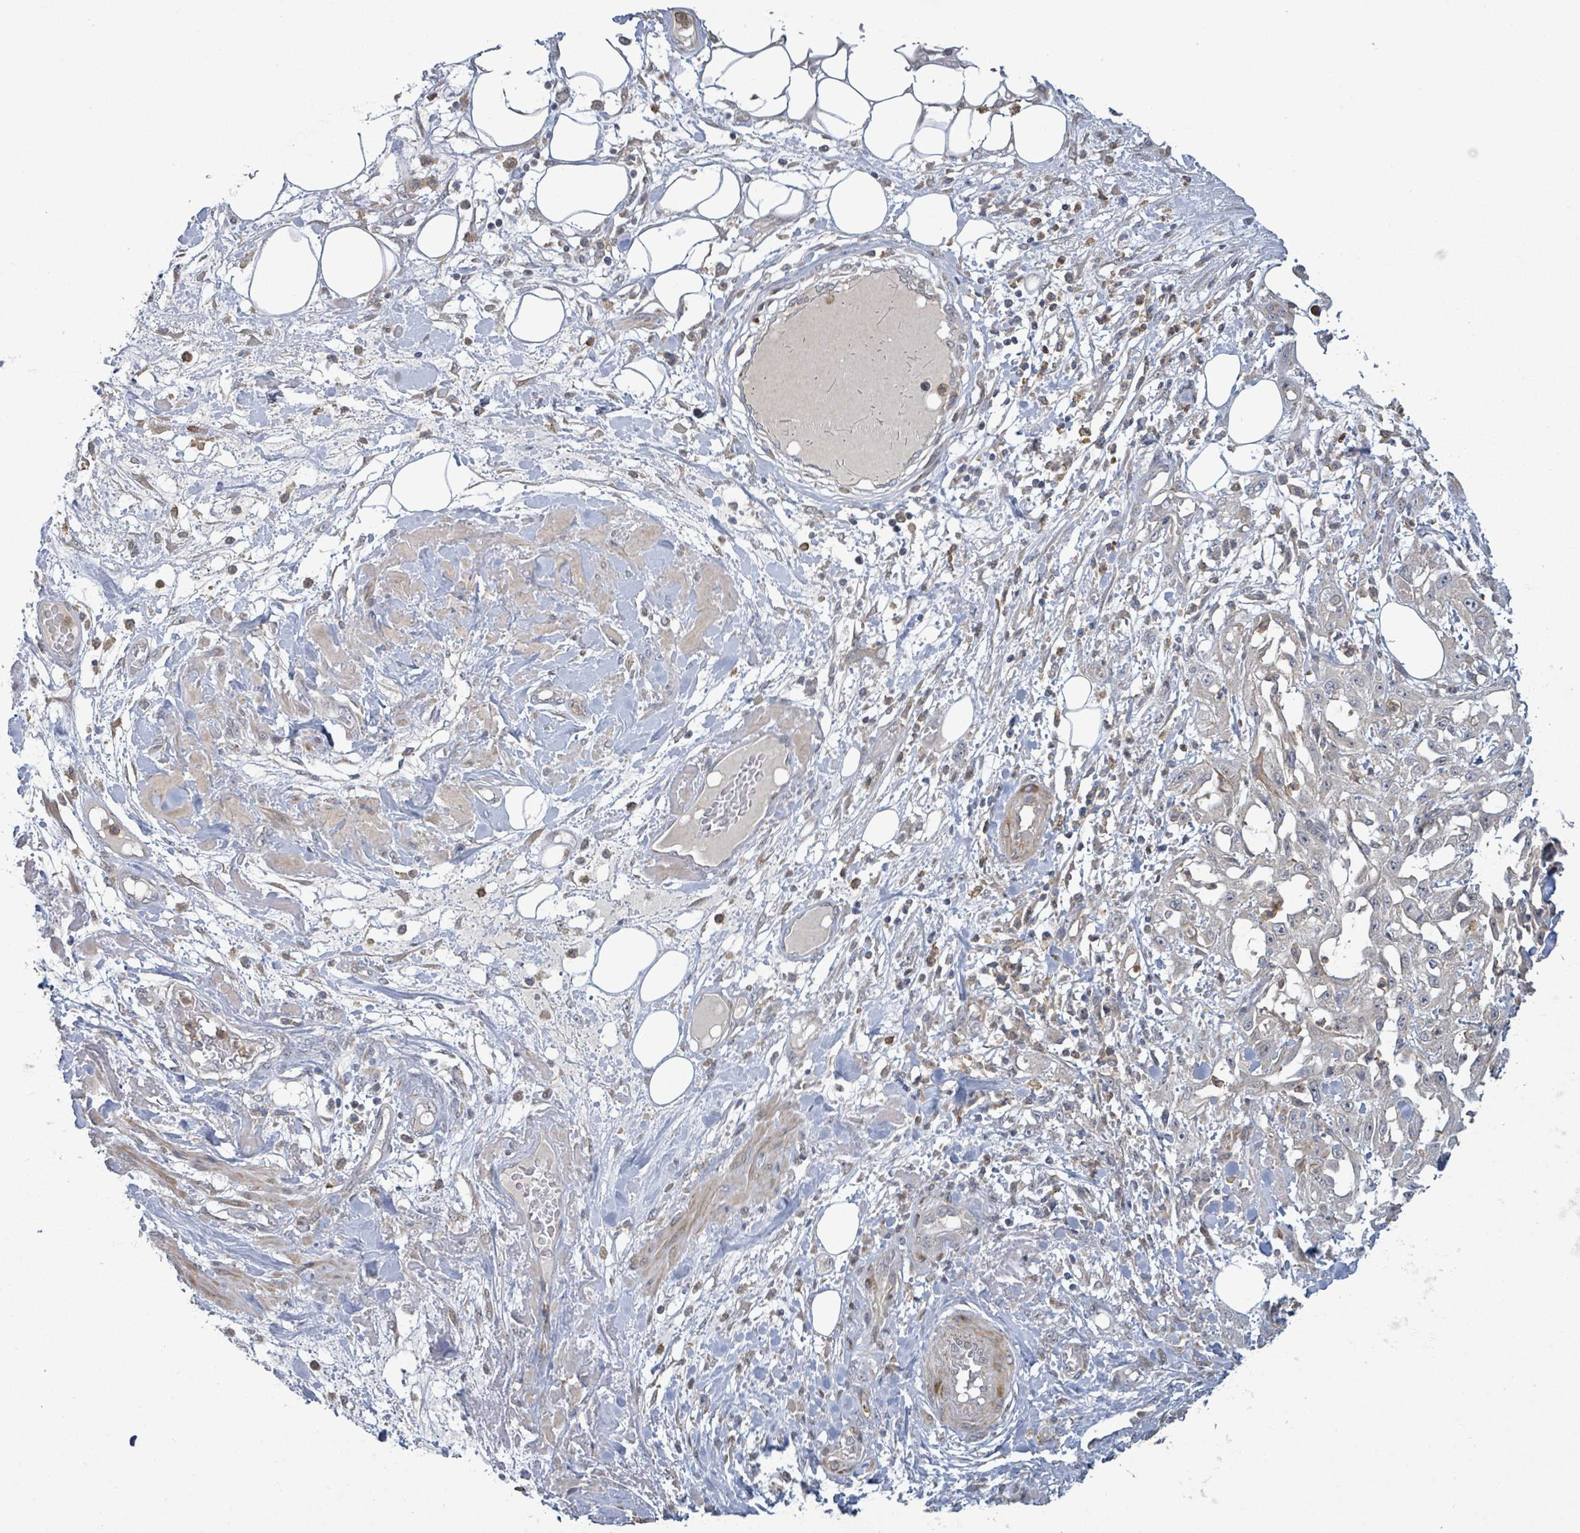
{"staining": {"intensity": "negative", "quantity": "none", "location": "none"}, "tissue": "skin cancer", "cell_type": "Tumor cells", "image_type": "cancer", "snomed": [{"axis": "morphology", "description": "Squamous cell carcinoma, NOS"}, {"axis": "morphology", "description": "Squamous cell carcinoma, metastatic, NOS"}, {"axis": "topography", "description": "Skin"}, {"axis": "topography", "description": "Lymph node"}], "caption": "Immunohistochemistry (IHC) of human skin metastatic squamous cell carcinoma shows no staining in tumor cells.", "gene": "SLIT3", "patient": {"sex": "male", "age": 75}}